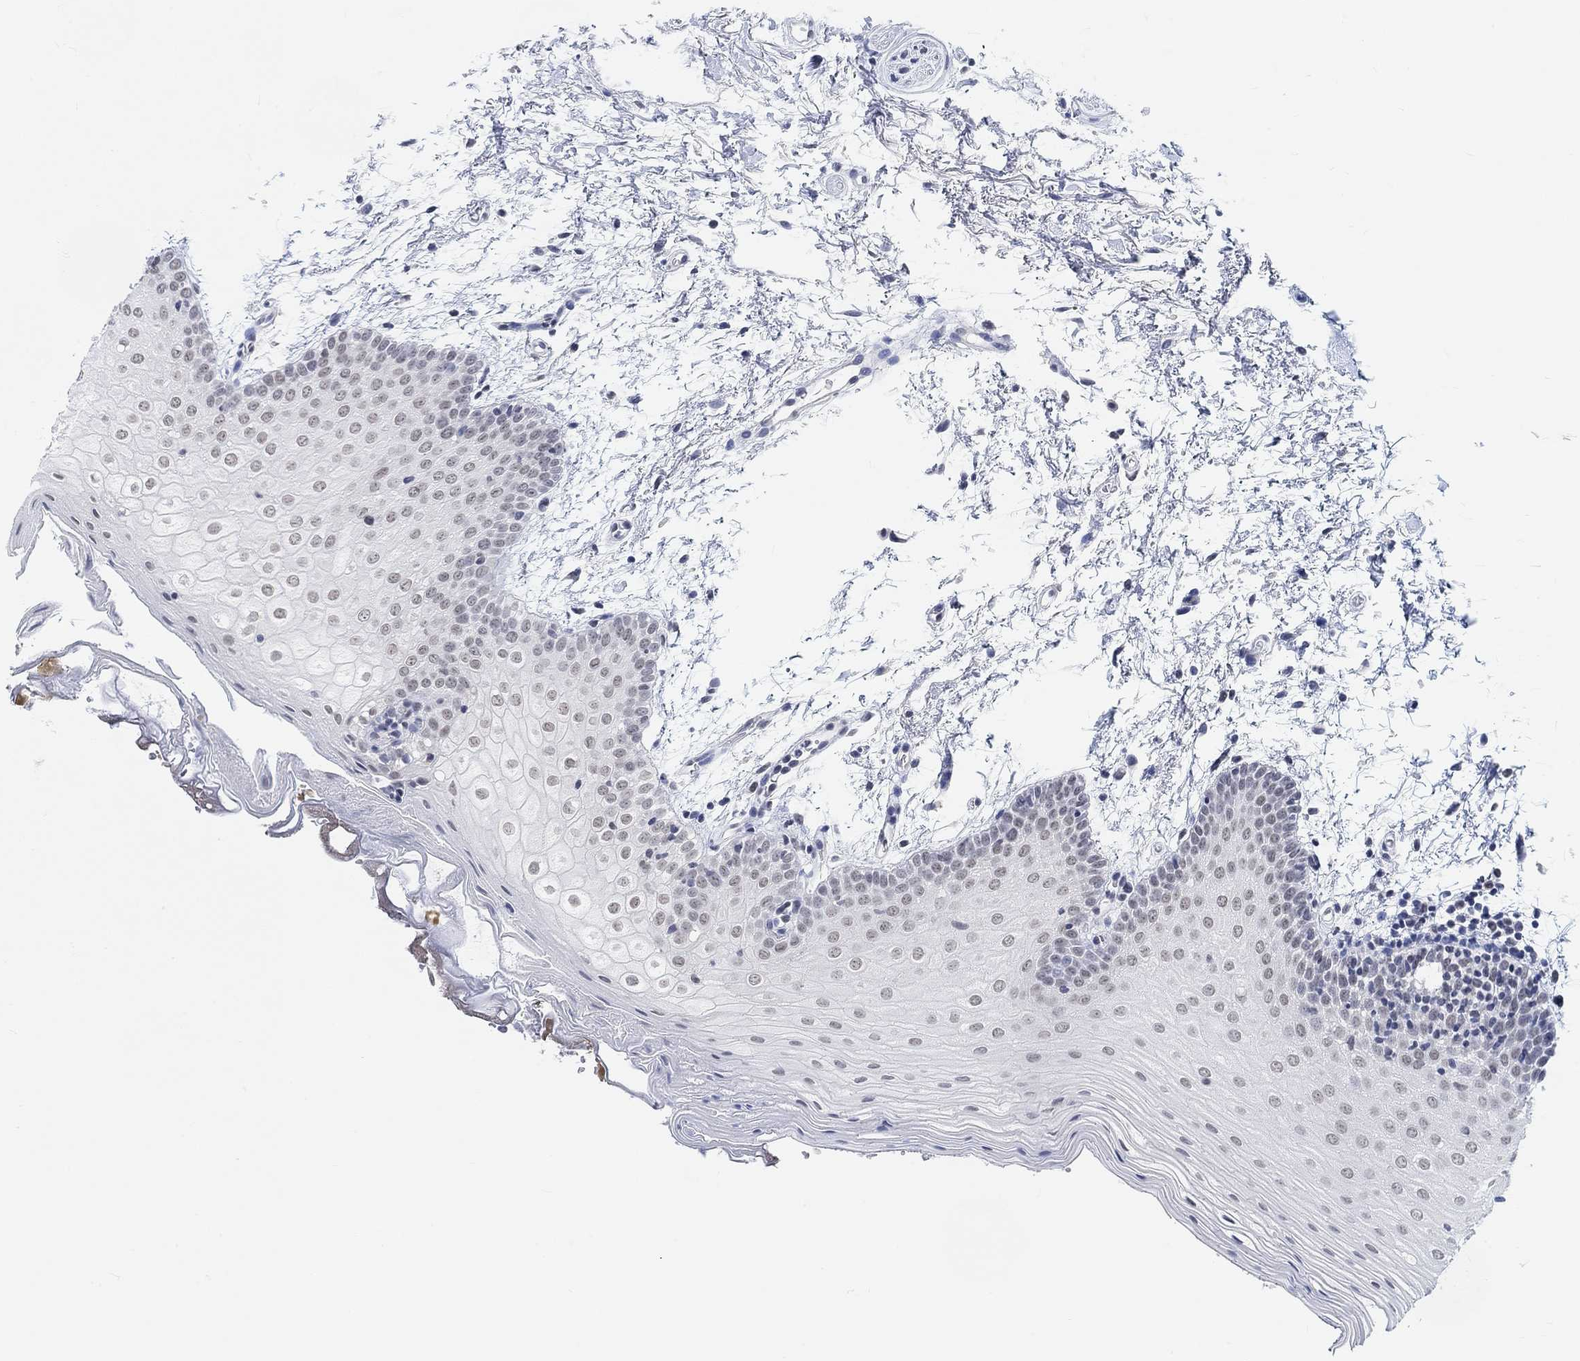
{"staining": {"intensity": "weak", "quantity": "<25%", "location": "nuclear"}, "tissue": "oral mucosa", "cell_type": "Squamous epithelial cells", "image_type": "normal", "snomed": [{"axis": "morphology", "description": "Normal tissue, NOS"}, {"axis": "topography", "description": "Oral tissue"}, {"axis": "topography", "description": "Tounge, NOS"}], "caption": "Human oral mucosa stained for a protein using immunohistochemistry displays no expression in squamous epithelial cells.", "gene": "PURG", "patient": {"sex": "female", "age": 86}}